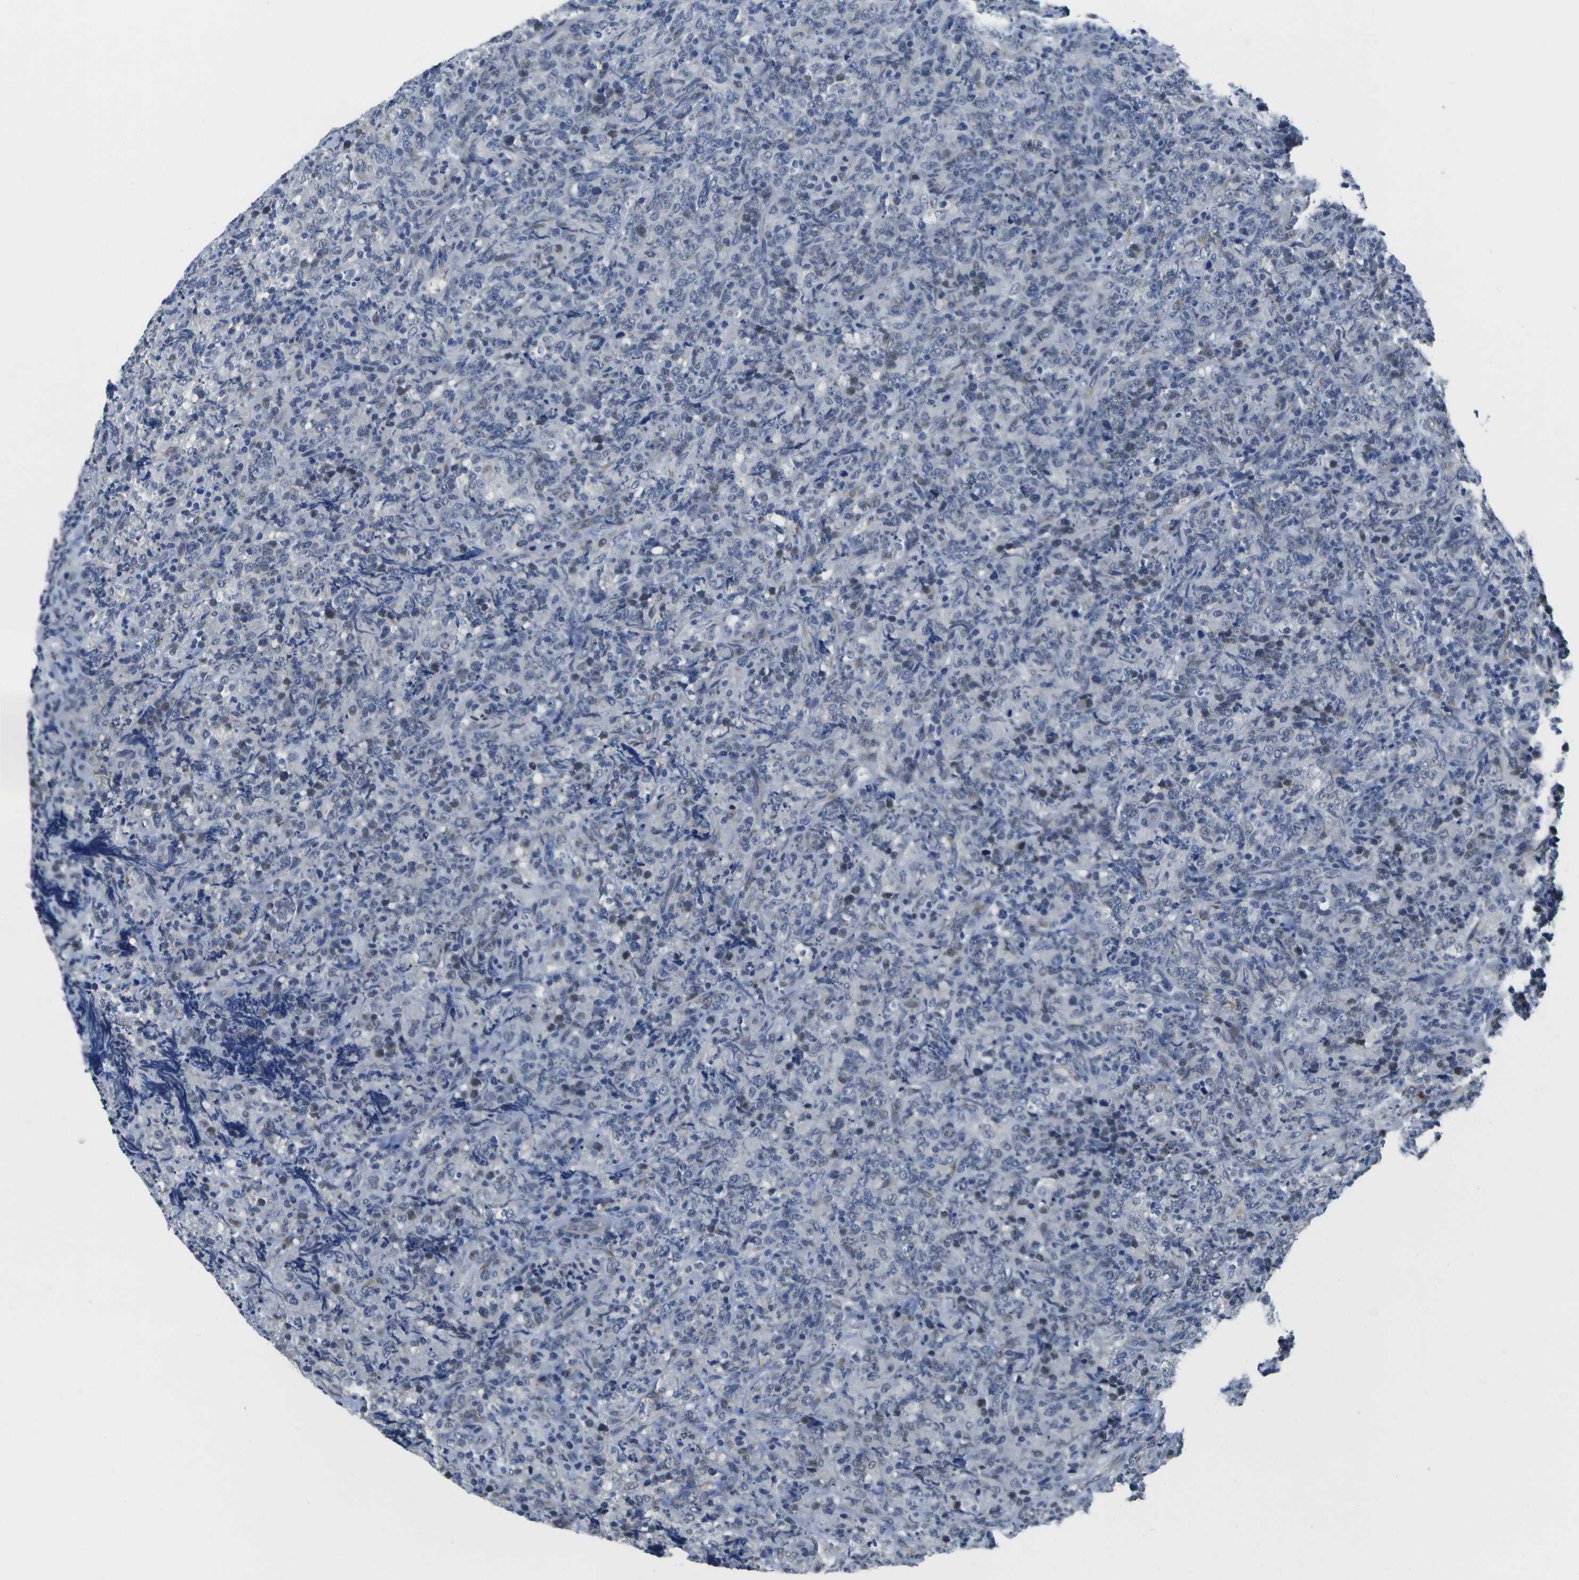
{"staining": {"intensity": "negative", "quantity": "none", "location": "none"}, "tissue": "lymphoma", "cell_type": "Tumor cells", "image_type": "cancer", "snomed": [{"axis": "morphology", "description": "Malignant lymphoma, non-Hodgkin's type, High grade"}, {"axis": "topography", "description": "Tonsil"}], "caption": "DAB (3,3'-diaminobenzidine) immunohistochemical staining of high-grade malignant lymphoma, non-Hodgkin's type shows no significant positivity in tumor cells.", "gene": "DSE", "patient": {"sex": "female", "age": 36}}